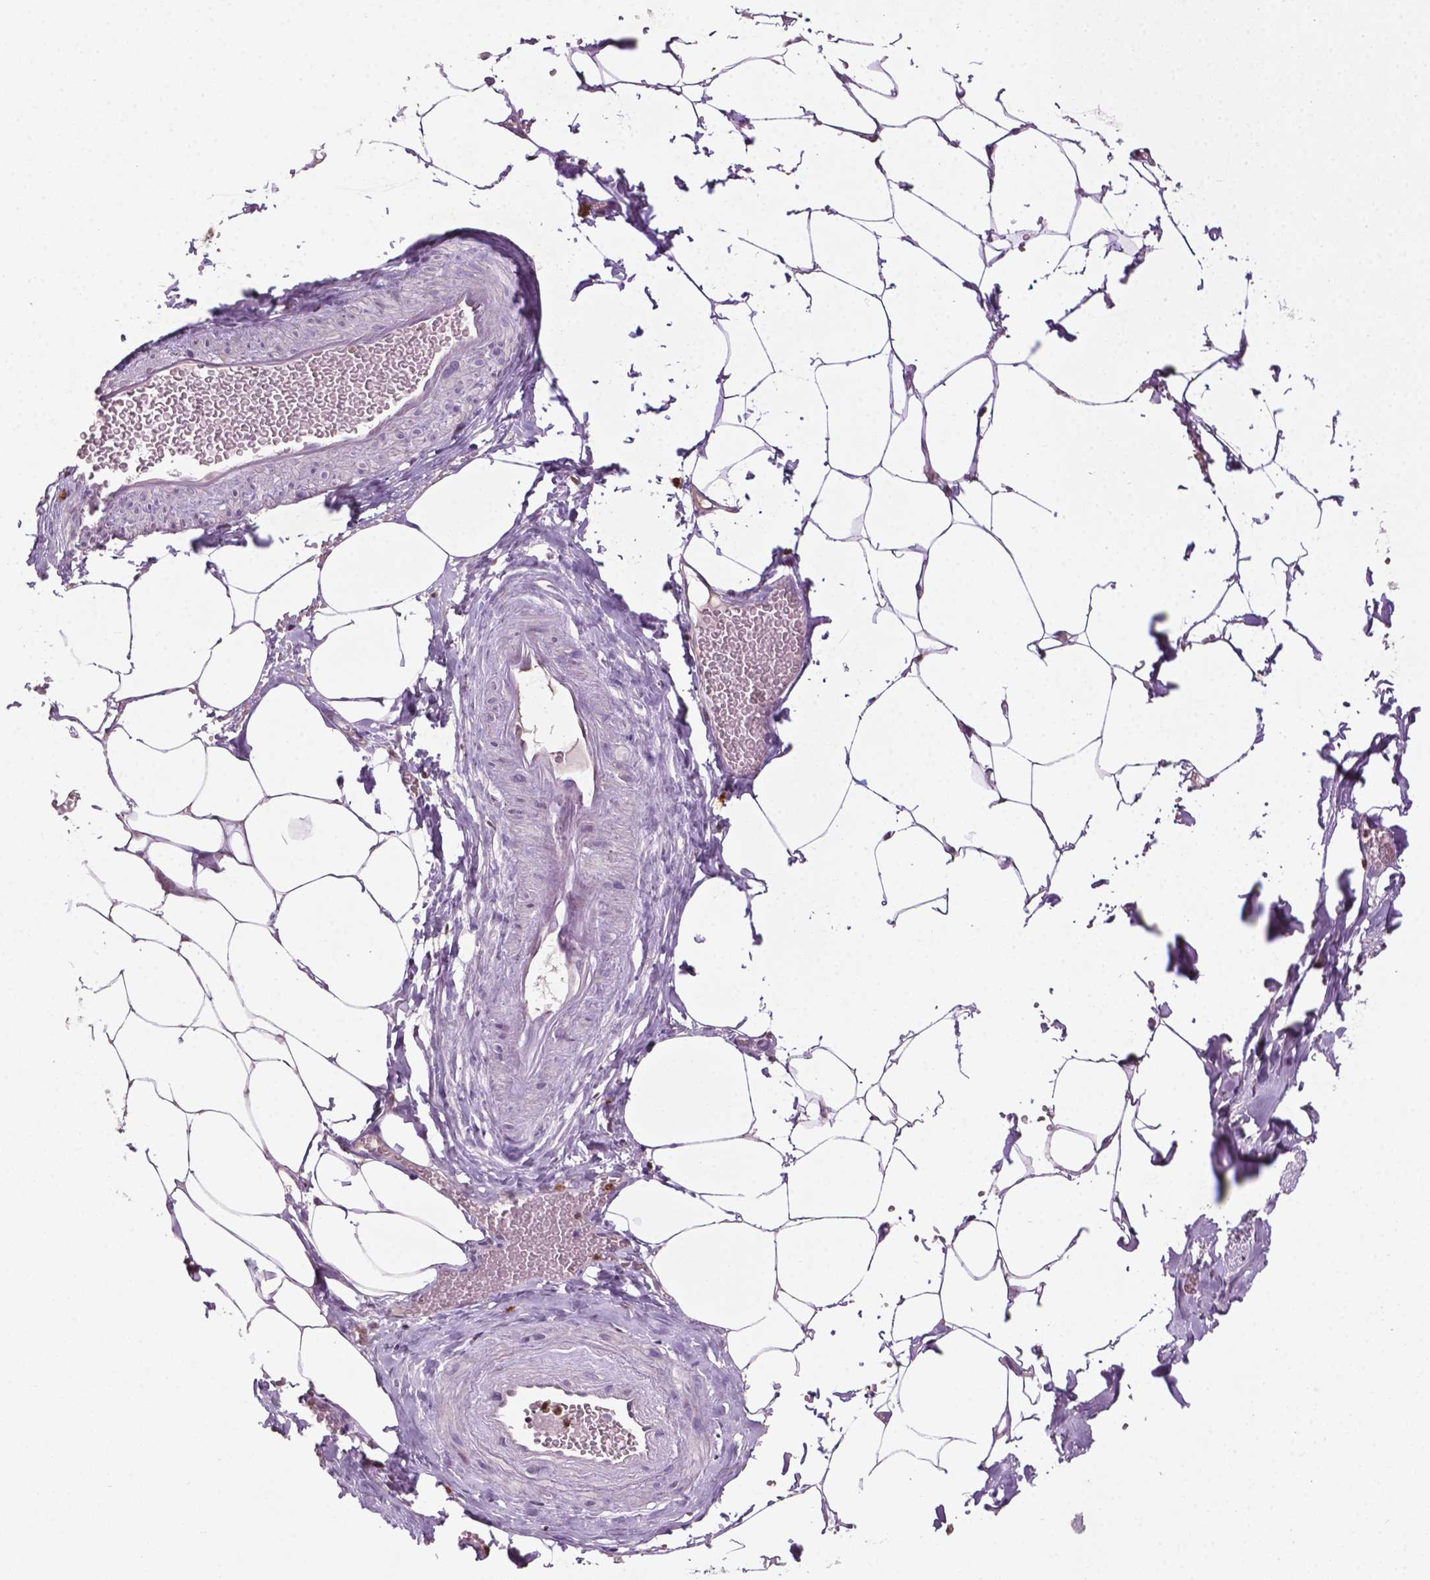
{"staining": {"intensity": "negative", "quantity": "none", "location": "none"}, "tissue": "adipose tissue", "cell_type": "Adipocytes", "image_type": "normal", "snomed": [{"axis": "morphology", "description": "Normal tissue, NOS"}, {"axis": "topography", "description": "Prostate"}, {"axis": "topography", "description": "Peripheral nerve tissue"}], "caption": "A high-resolution histopathology image shows immunohistochemistry (IHC) staining of normal adipose tissue, which reveals no significant staining in adipocytes.", "gene": "NTNG2", "patient": {"sex": "male", "age": 55}}